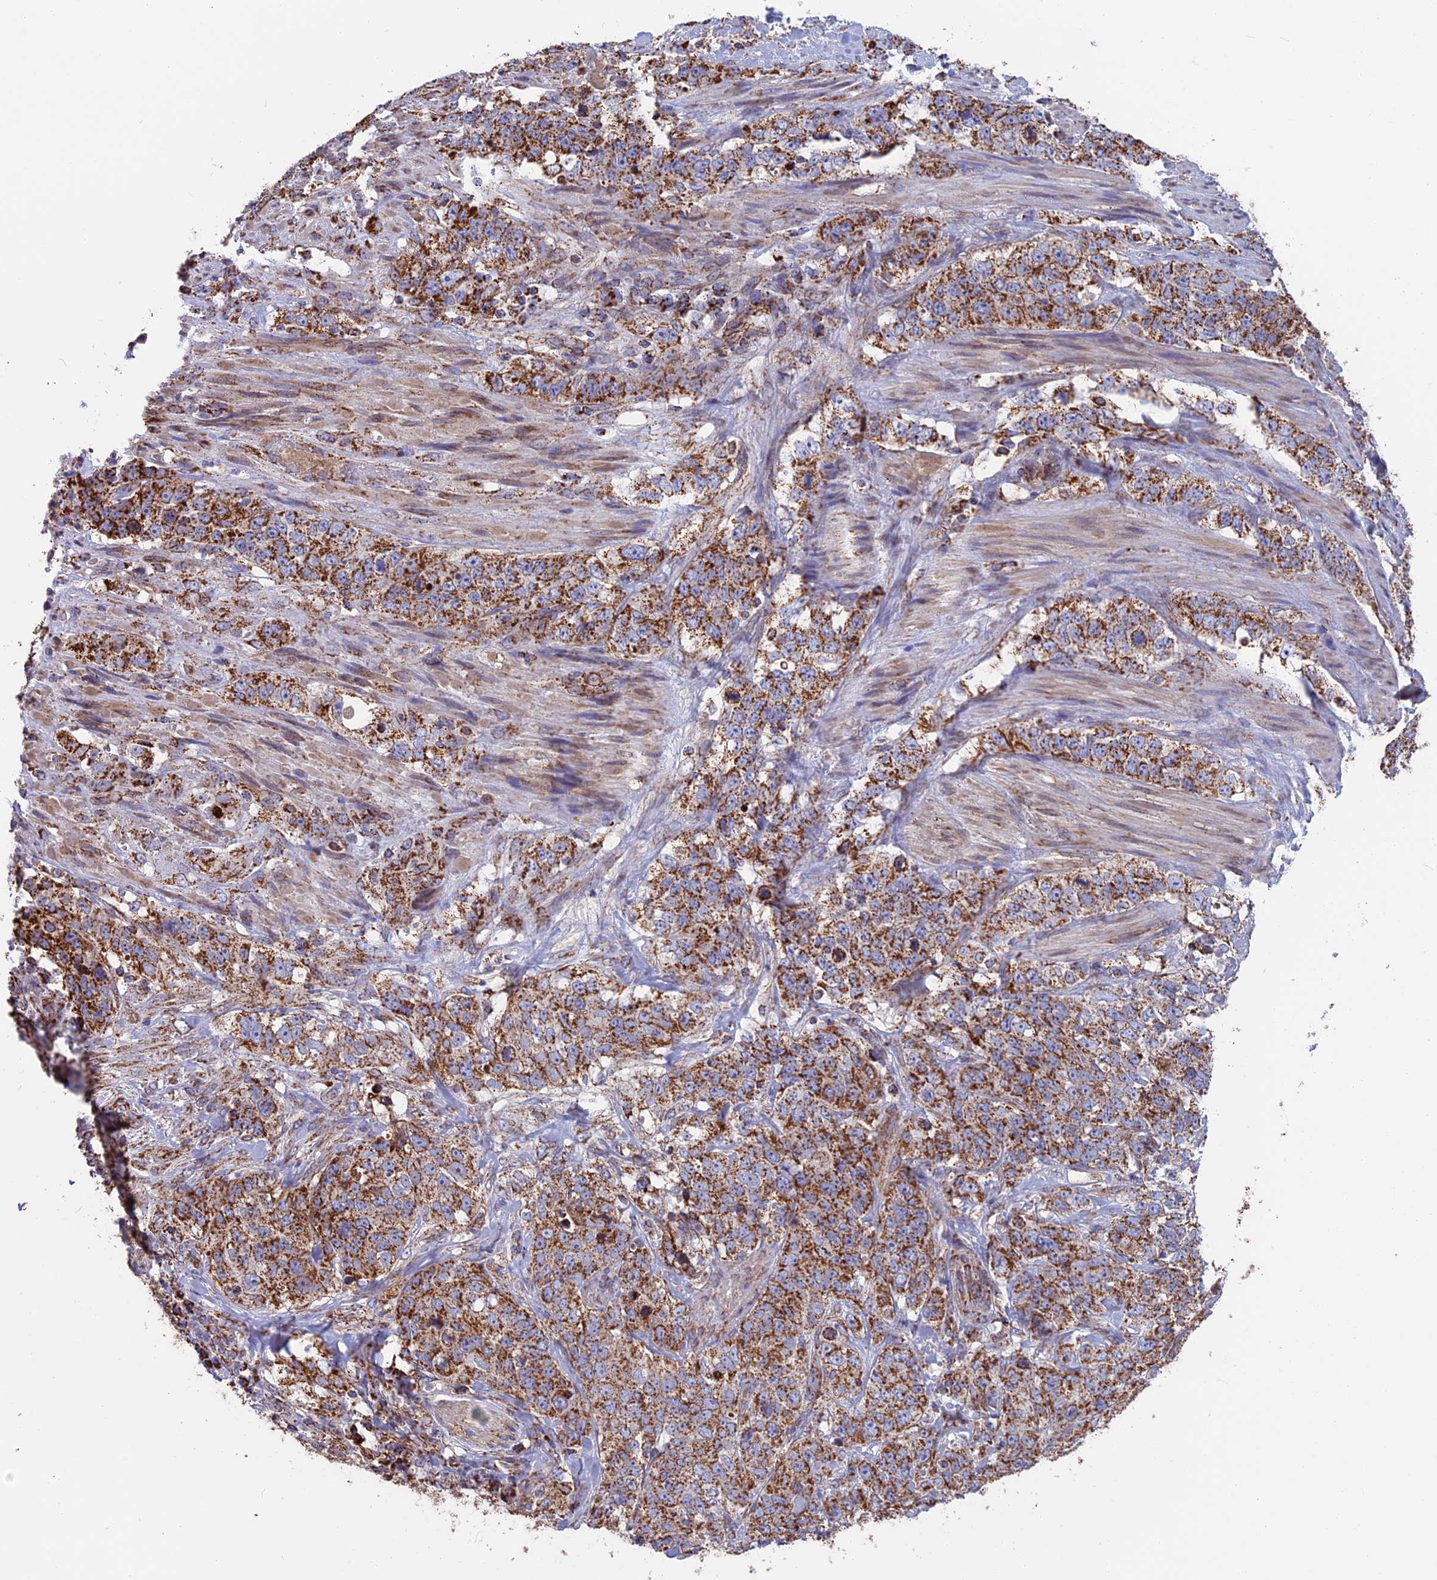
{"staining": {"intensity": "strong", "quantity": ">75%", "location": "cytoplasmic/membranous"}, "tissue": "stomach cancer", "cell_type": "Tumor cells", "image_type": "cancer", "snomed": [{"axis": "morphology", "description": "Adenocarcinoma, NOS"}, {"axis": "topography", "description": "Stomach"}], "caption": "Human adenocarcinoma (stomach) stained for a protein (brown) demonstrates strong cytoplasmic/membranous positive expression in approximately >75% of tumor cells.", "gene": "CS", "patient": {"sex": "male", "age": 48}}